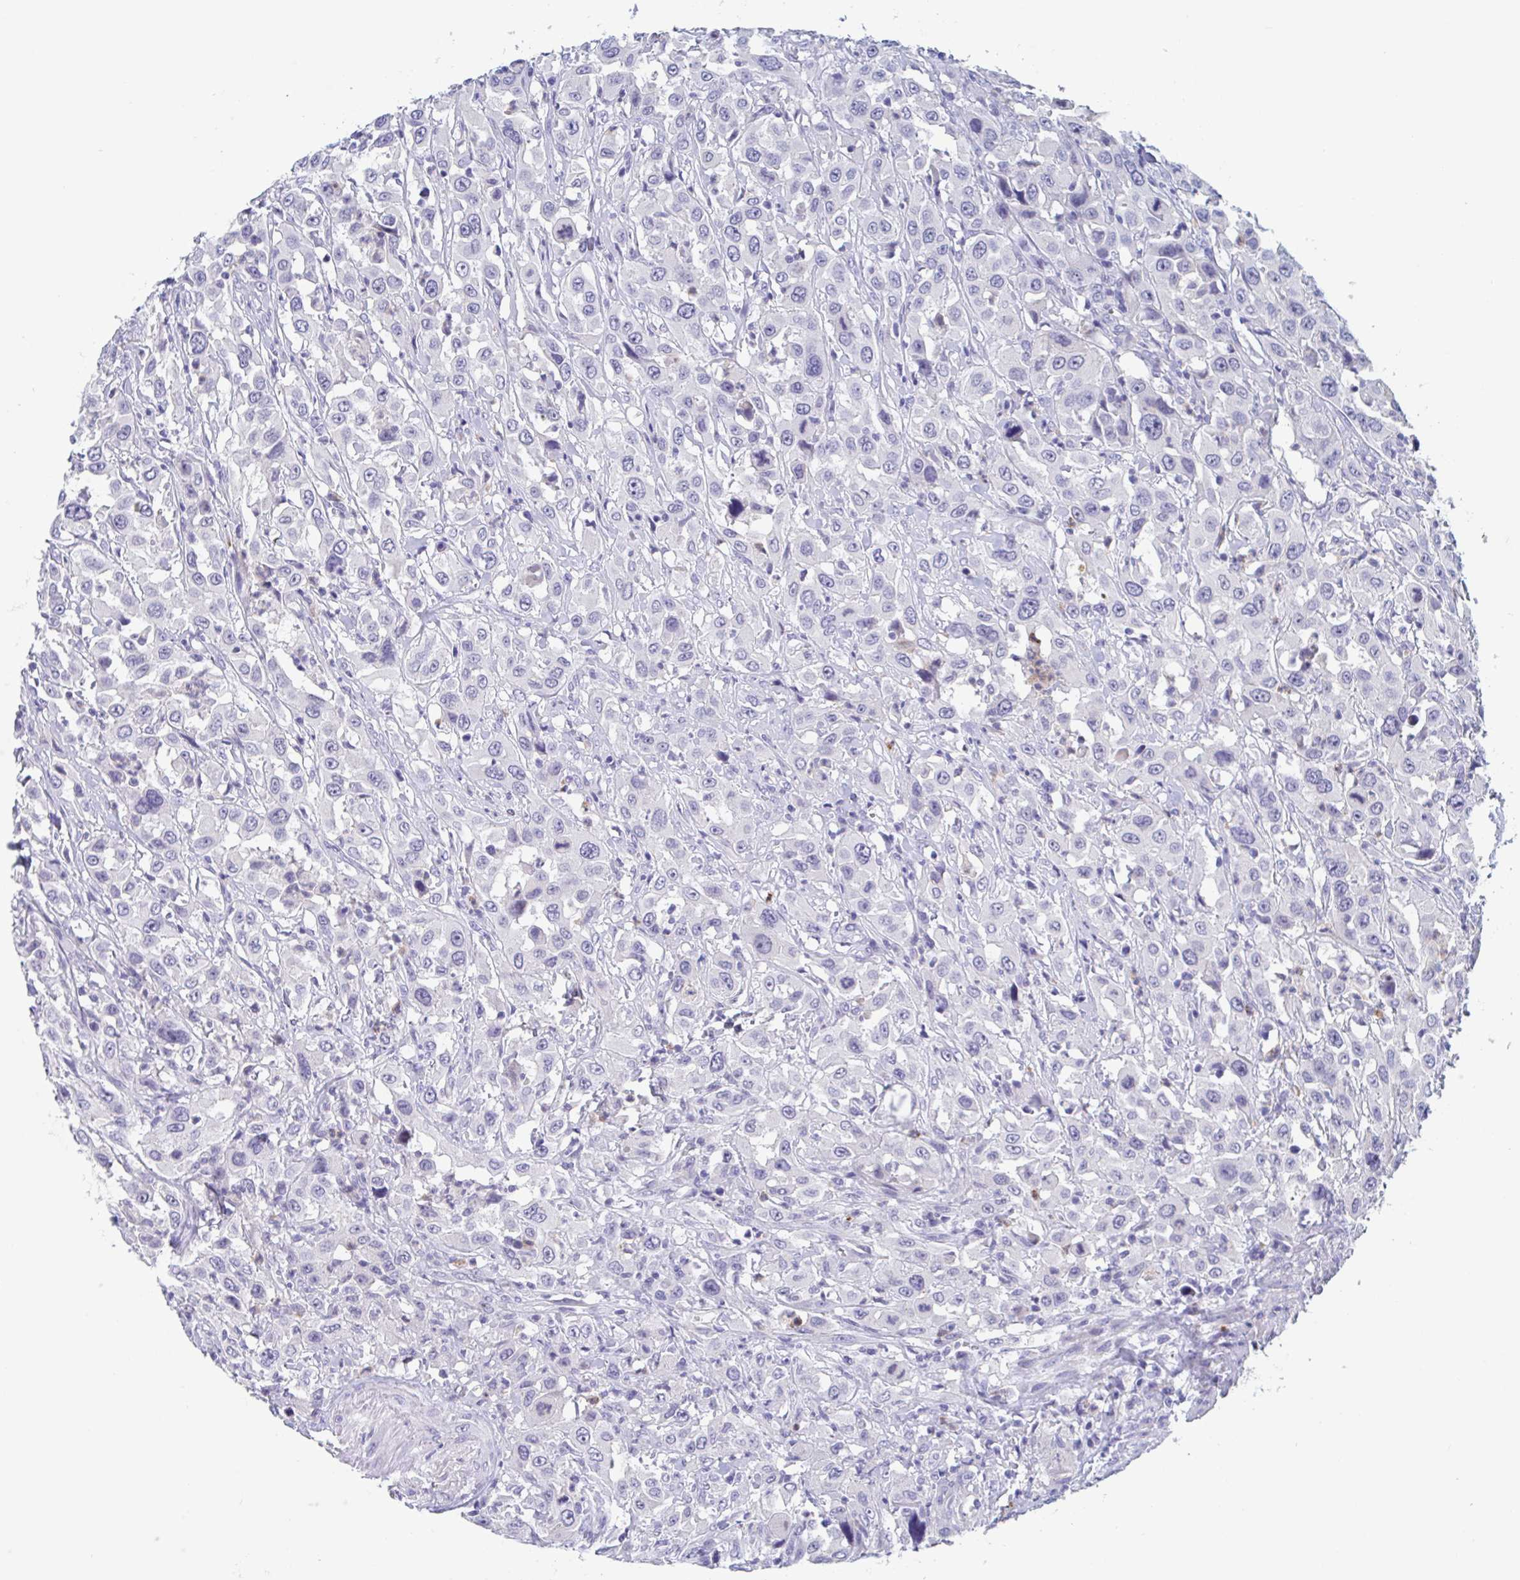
{"staining": {"intensity": "negative", "quantity": "none", "location": "none"}, "tissue": "urothelial cancer", "cell_type": "Tumor cells", "image_type": "cancer", "snomed": [{"axis": "morphology", "description": "Urothelial carcinoma, High grade"}, {"axis": "topography", "description": "Urinary bladder"}], "caption": "An immunohistochemistry (IHC) photomicrograph of urothelial cancer is shown. There is no staining in tumor cells of urothelial cancer.", "gene": "ZNHIT2", "patient": {"sex": "male", "age": 61}}